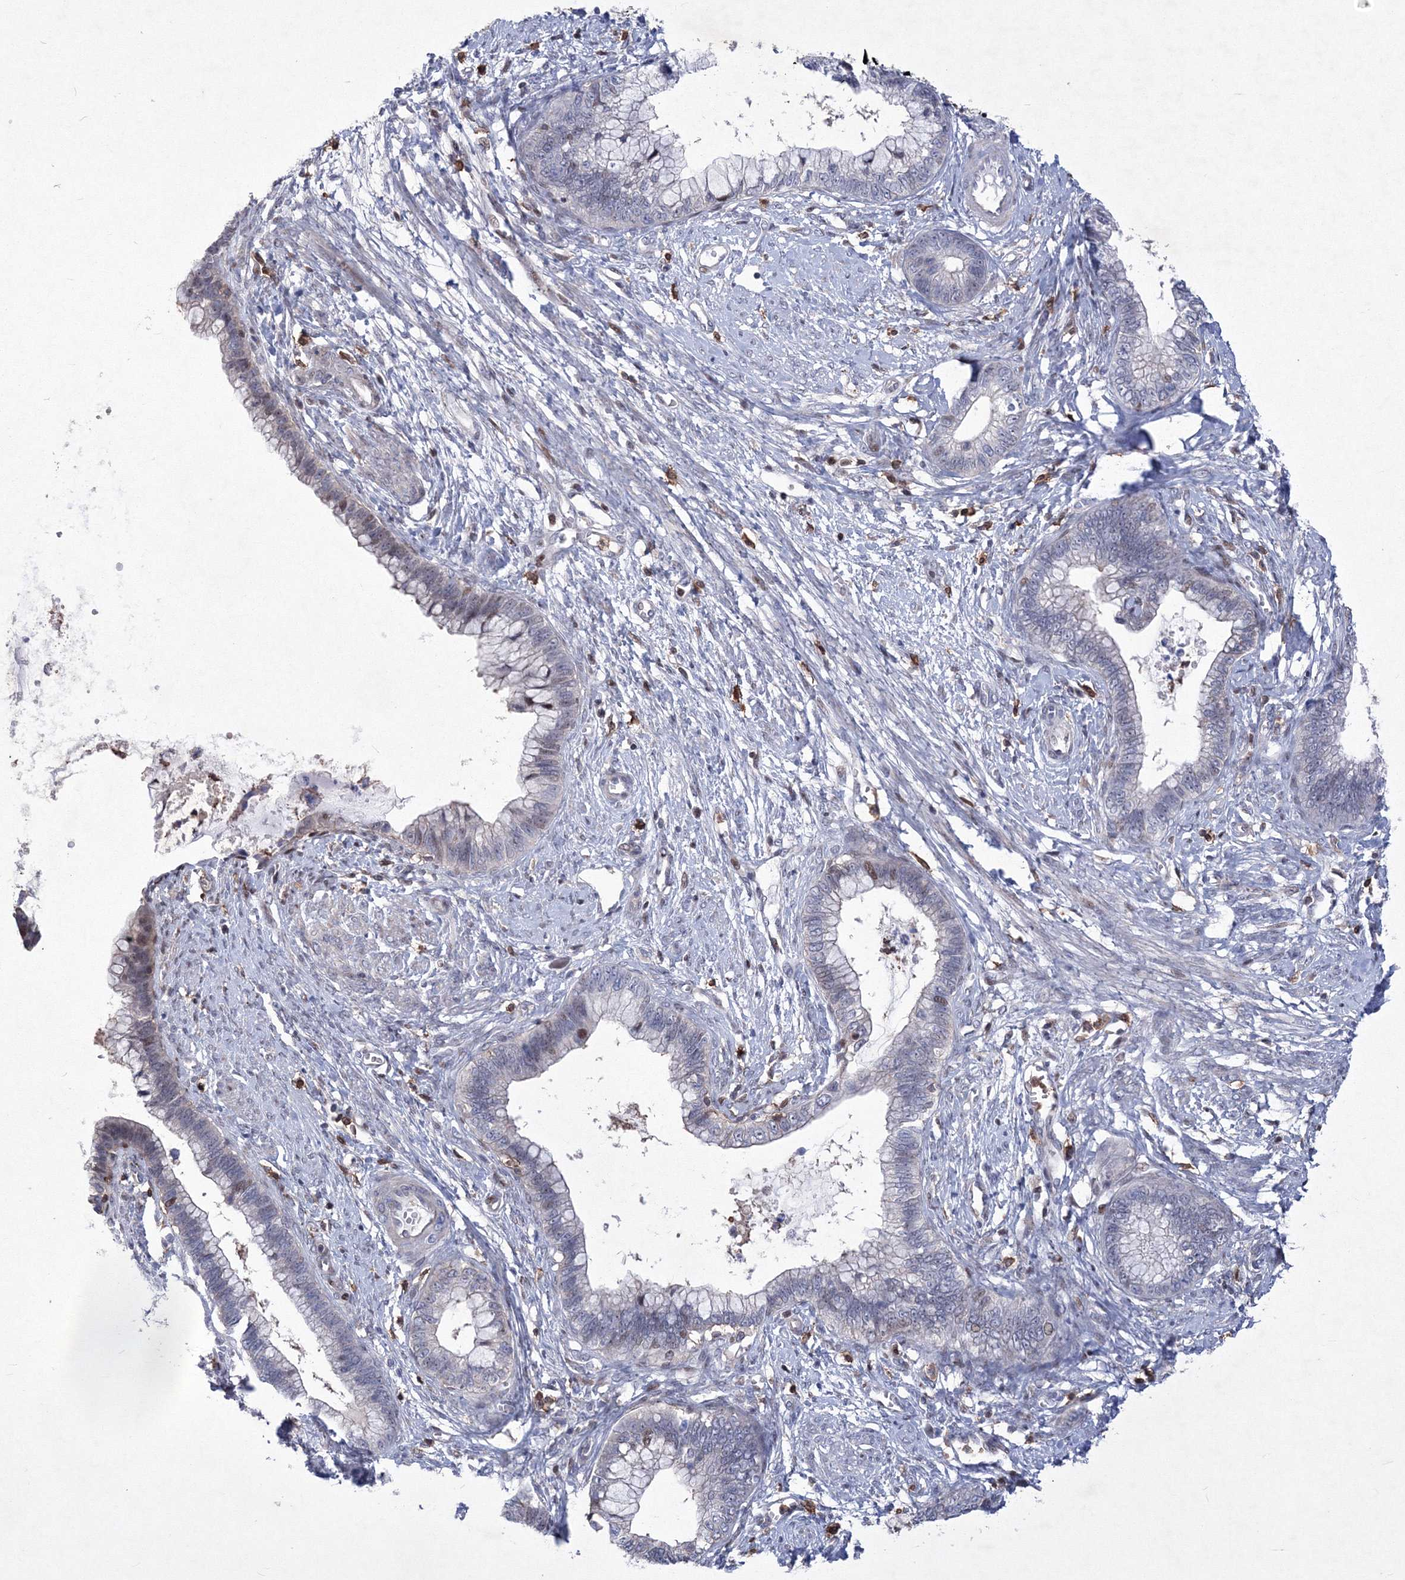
{"staining": {"intensity": "negative", "quantity": "none", "location": "none"}, "tissue": "cervical cancer", "cell_type": "Tumor cells", "image_type": "cancer", "snomed": [{"axis": "morphology", "description": "Adenocarcinoma, NOS"}, {"axis": "topography", "description": "Cervix"}], "caption": "Image shows no significant protein expression in tumor cells of cervical adenocarcinoma. The staining is performed using DAB brown chromogen with nuclei counter-stained in using hematoxylin.", "gene": "RNPEPL1", "patient": {"sex": "female", "age": 44}}